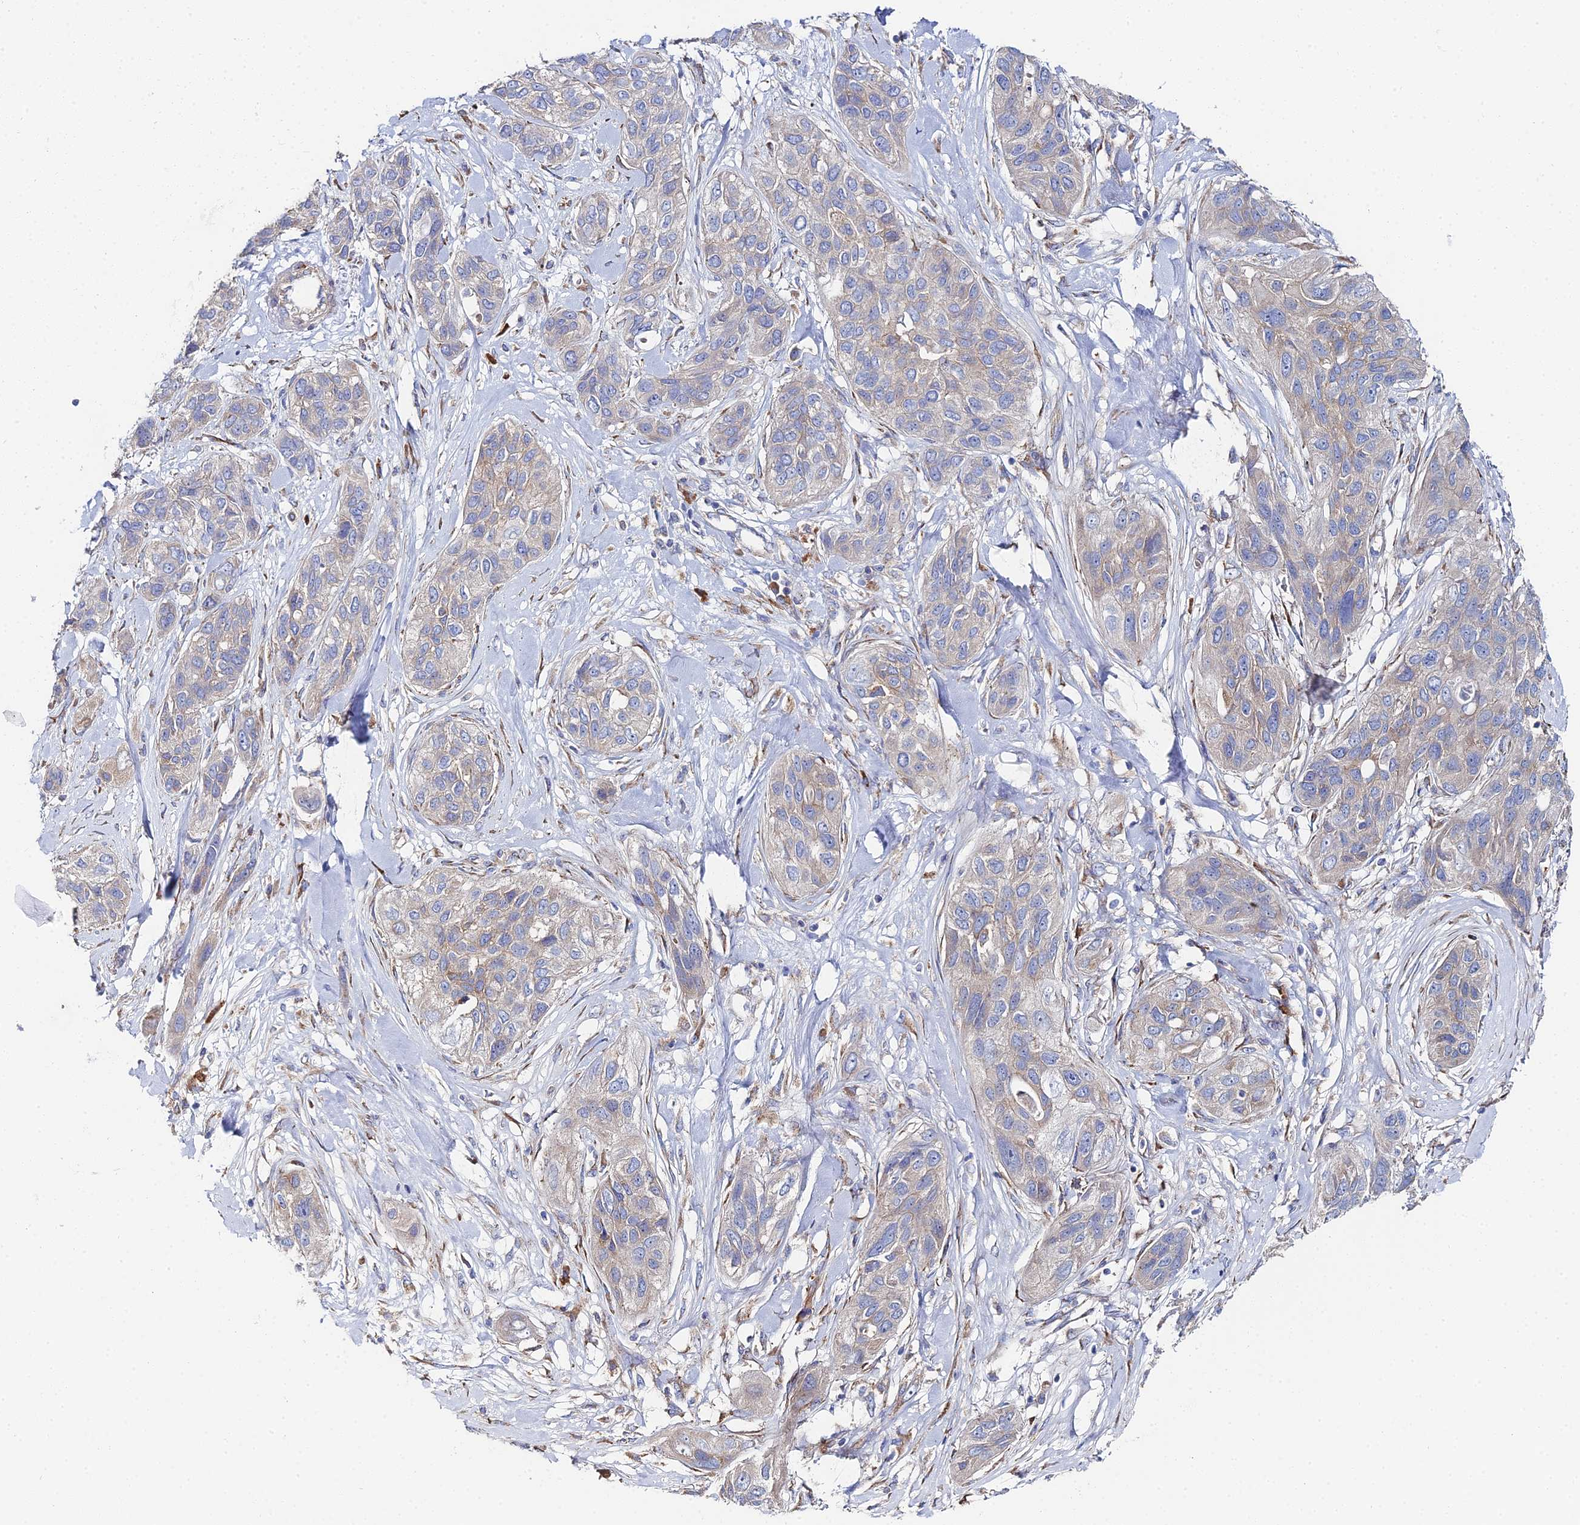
{"staining": {"intensity": "negative", "quantity": "none", "location": "none"}, "tissue": "lung cancer", "cell_type": "Tumor cells", "image_type": "cancer", "snomed": [{"axis": "morphology", "description": "Squamous cell carcinoma, NOS"}, {"axis": "topography", "description": "Lung"}], "caption": "This is an immunohistochemistry photomicrograph of human lung squamous cell carcinoma. There is no staining in tumor cells.", "gene": "CLCN3", "patient": {"sex": "female", "age": 70}}